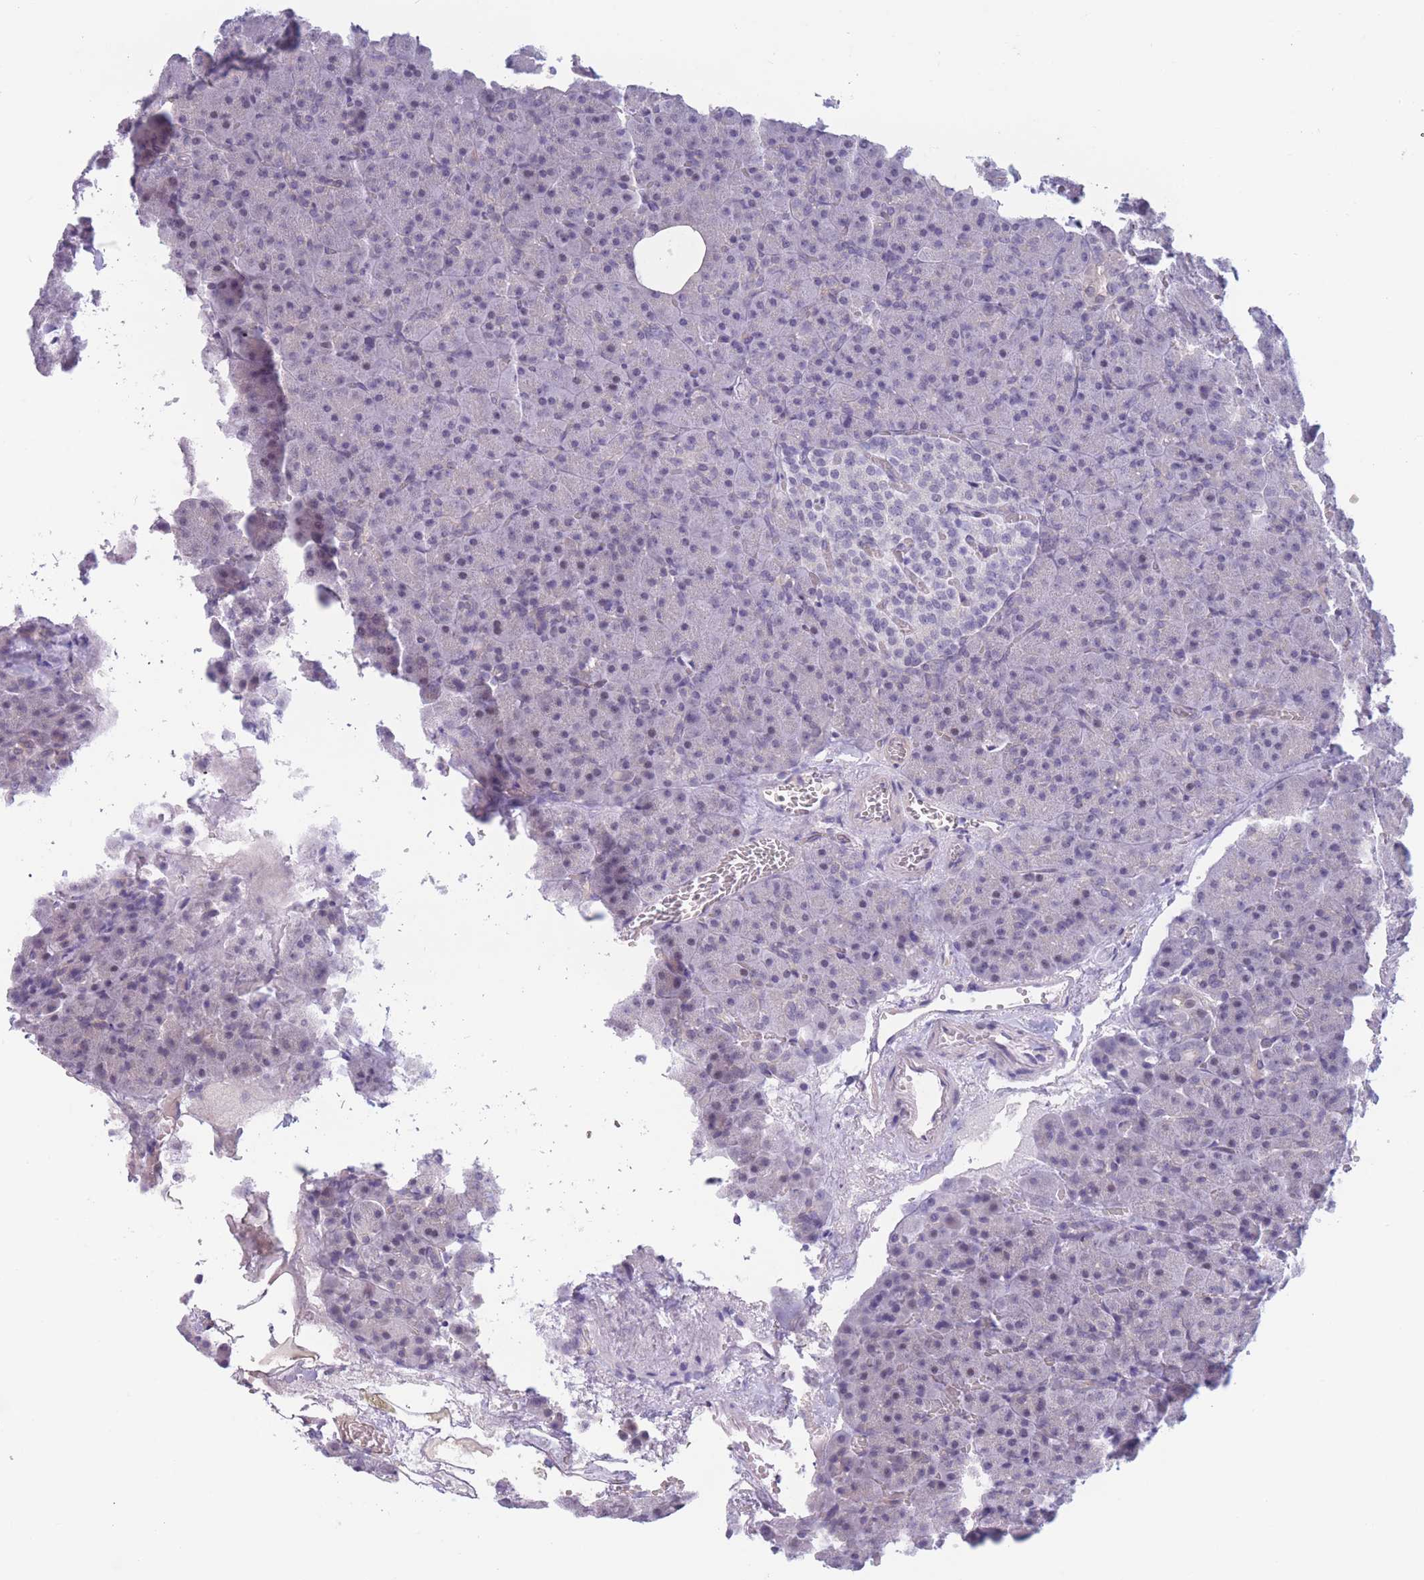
{"staining": {"intensity": "negative", "quantity": "none", "location": "none"}, "tissue": "pancreas", "cell_type": "Exocrine glandular cells", "image_type": "normal", "snomed": [{"axis": "morphology", "description": "Normal tissue, NOS"}, {"axis": "topography", "description": "Pancreas"}], "caption": "Protein analysis of unremarkable pancreas exhibits no significant staining in exocrine glandular cells.", "gene": "PODXL", "patient": {"sex": "female", "age": 74}}